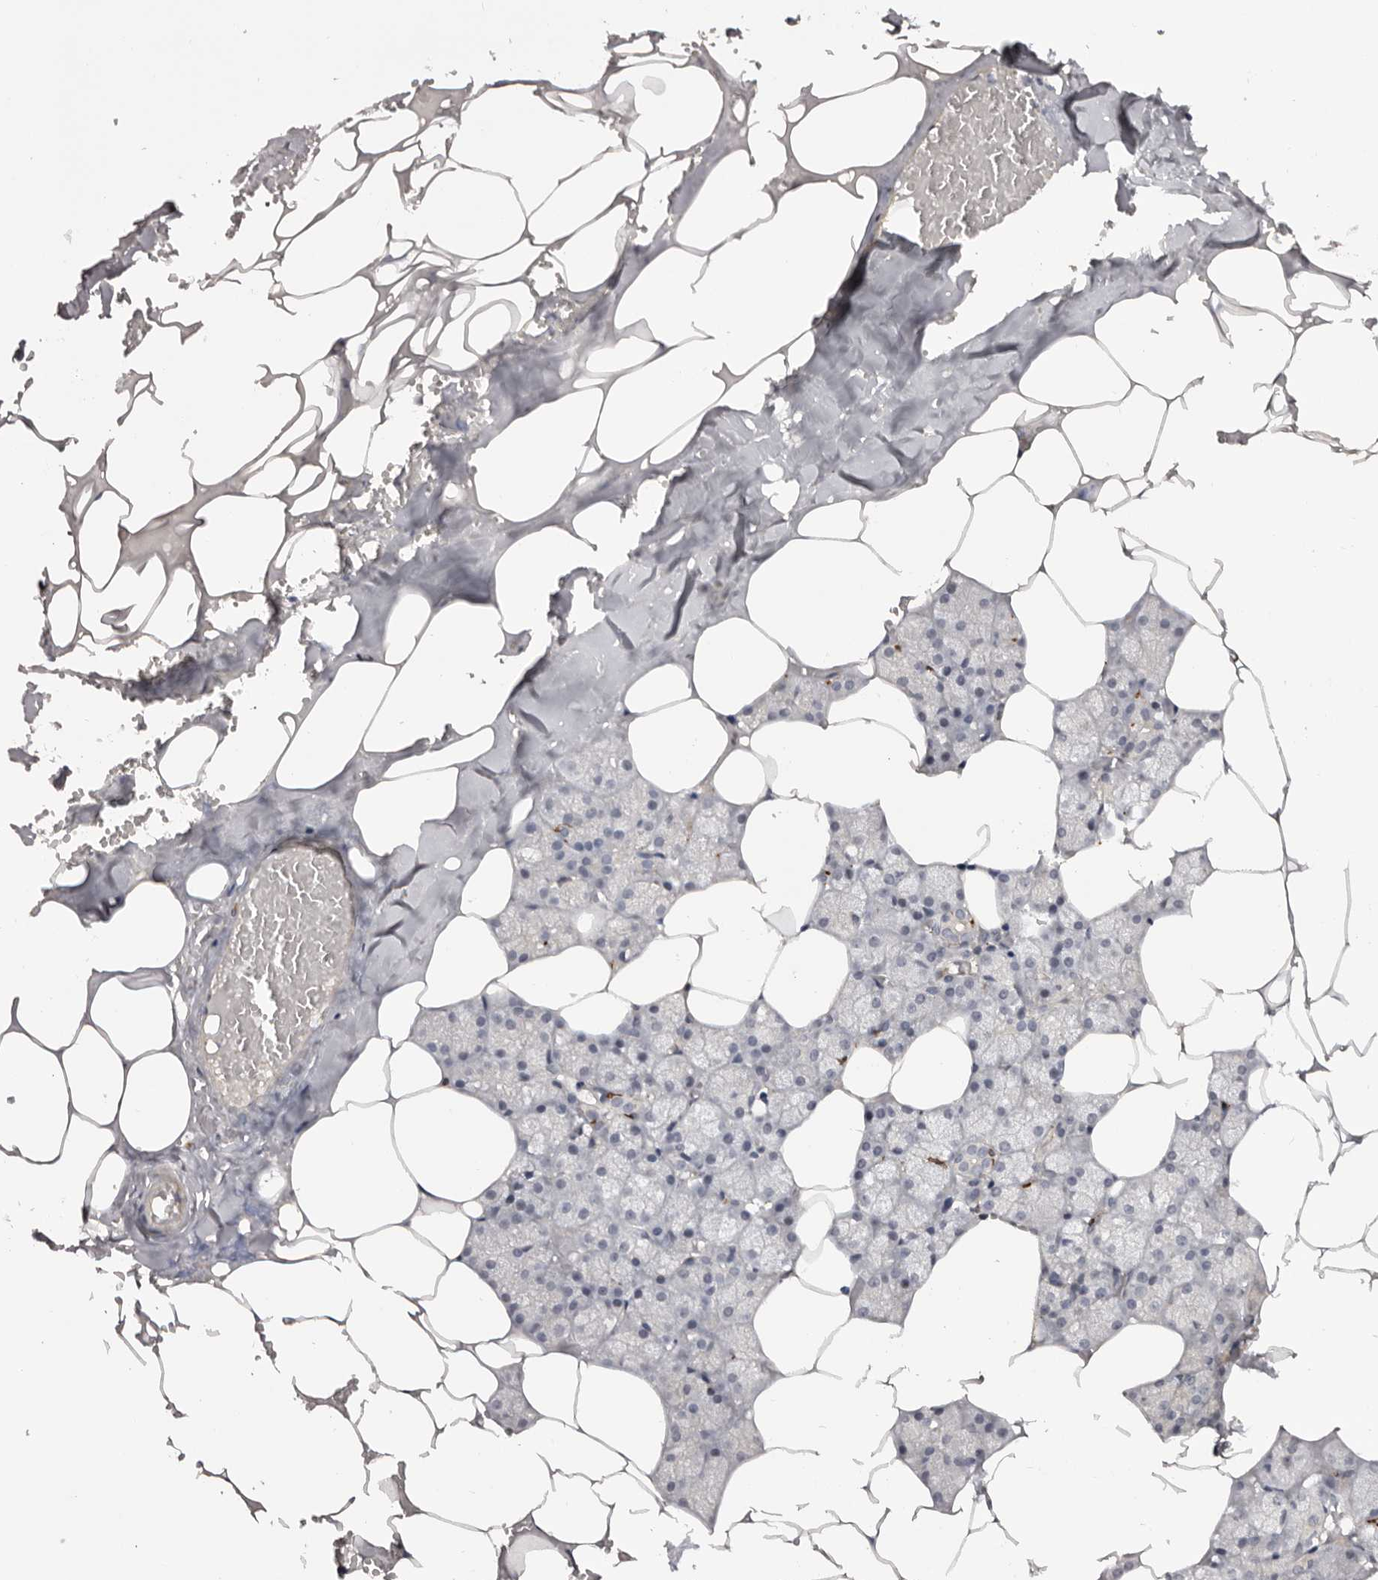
{"staining": {"intensity": "weak", "quantity": "<25%", "location": "cytoplasmic/membranous"}, "tissue": "salivary gland", "cell_type": "Glandular cells", "image_type": "normal", "snomed": [{"axis": "morphology", "description": "Normal tissue, NOS"}, {"axis": "topography", "description": "Salivary gland"}], "caption": "The histopathology image demonstrates no significant staining in glandular cells of salivary gland.", "gene": "TNNI1", "patient": {"sex": "male", "age": 62}}